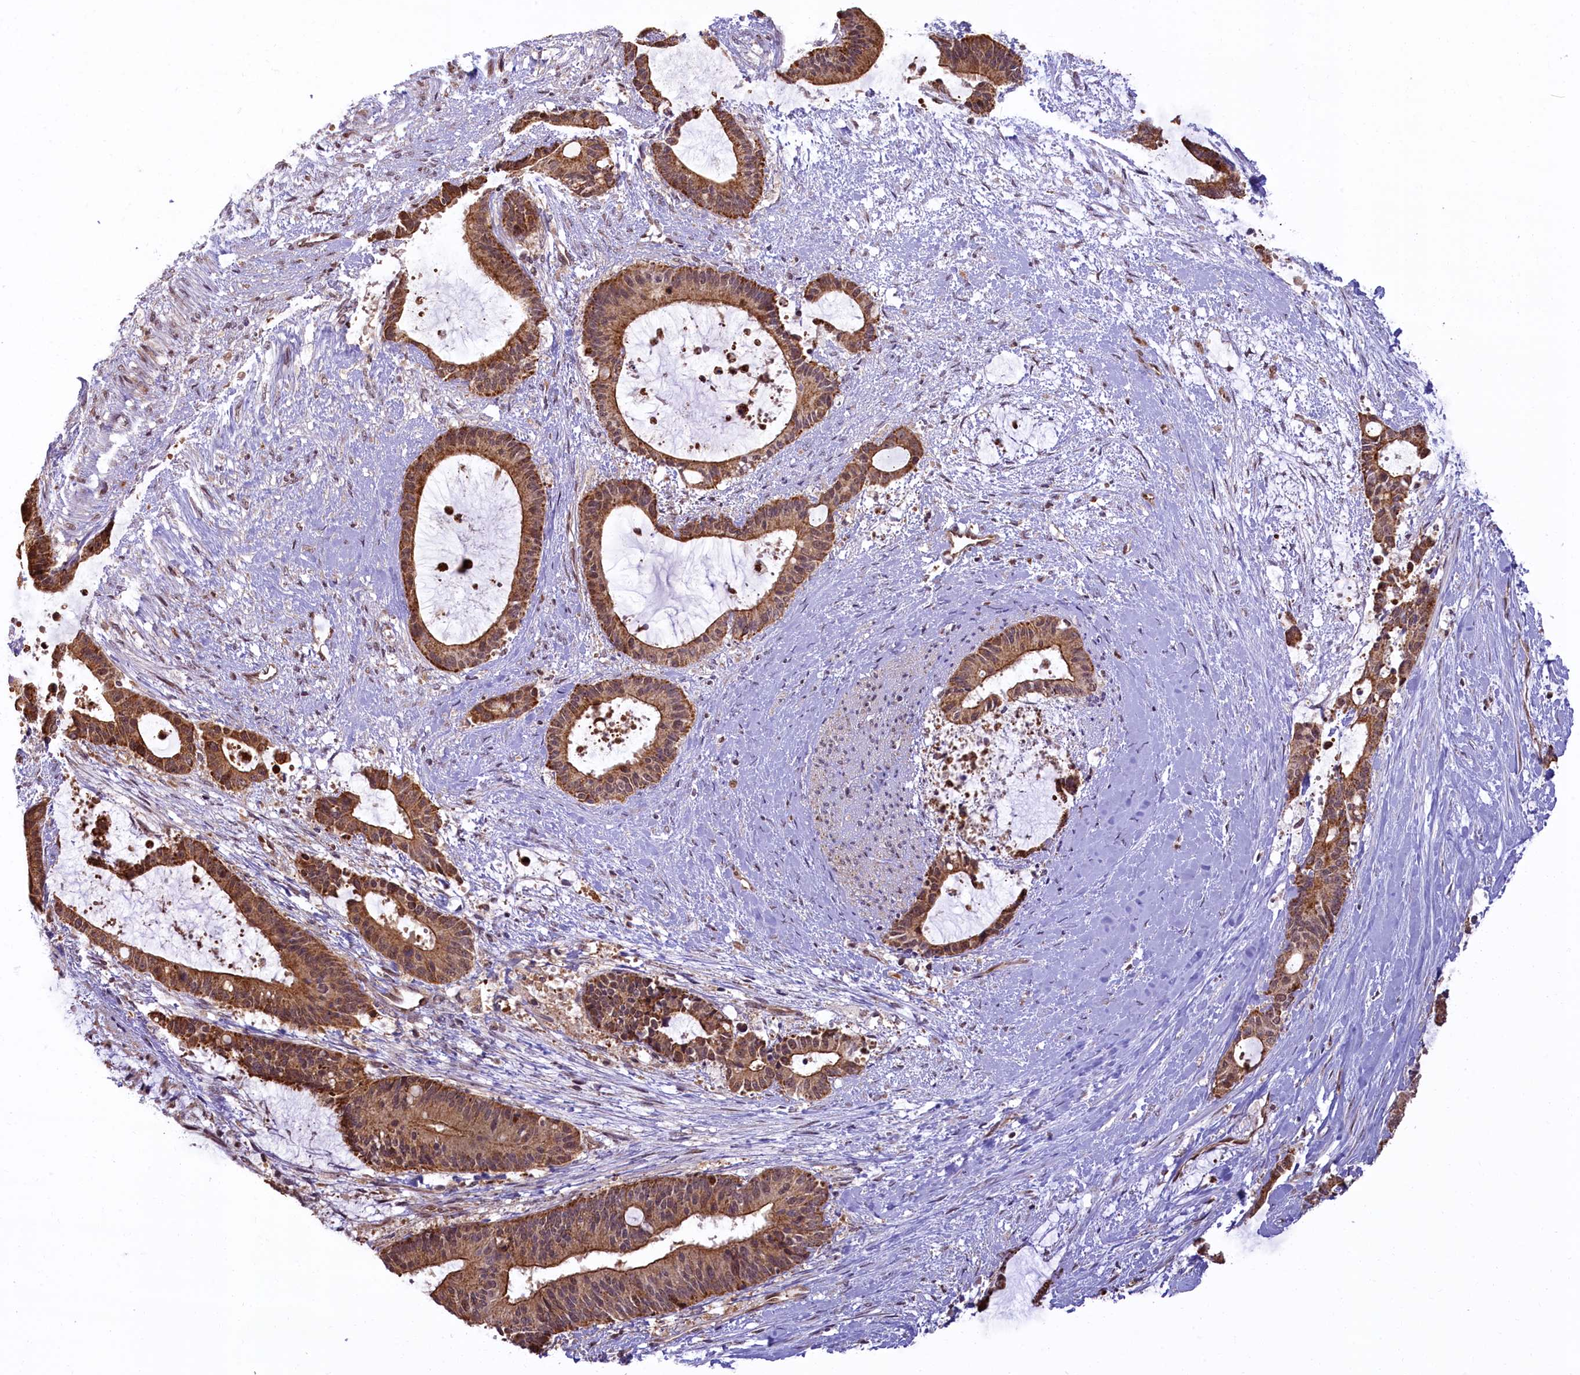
{"staining": {"intensity": "moderate", "quantity": ">75%", "location": "cytoplasmic/membranous"}, "tissue": "liver cancer", "cell_type": "Tumor cells", "image_type": "cancer", "snomed": [{"axis": "morphology", "description": "Normal tissue, NOS"}, {"axis": "morphology", "description": "Cholangiocarcinoma"}, {"axis": "topography", "description": "Liver"}, {"axis": "topography", "description": "Peripheral nerve tissue"}], "caption": "Immunohistochemical staining of human liver cancer (cholangiocarcinoma) exhibits moderate cytoplasmic/membranous protein staining in approximately >75% of tumor cells.", "gene": "CARD8", "patient": {"sex": "female", "age": 73}}